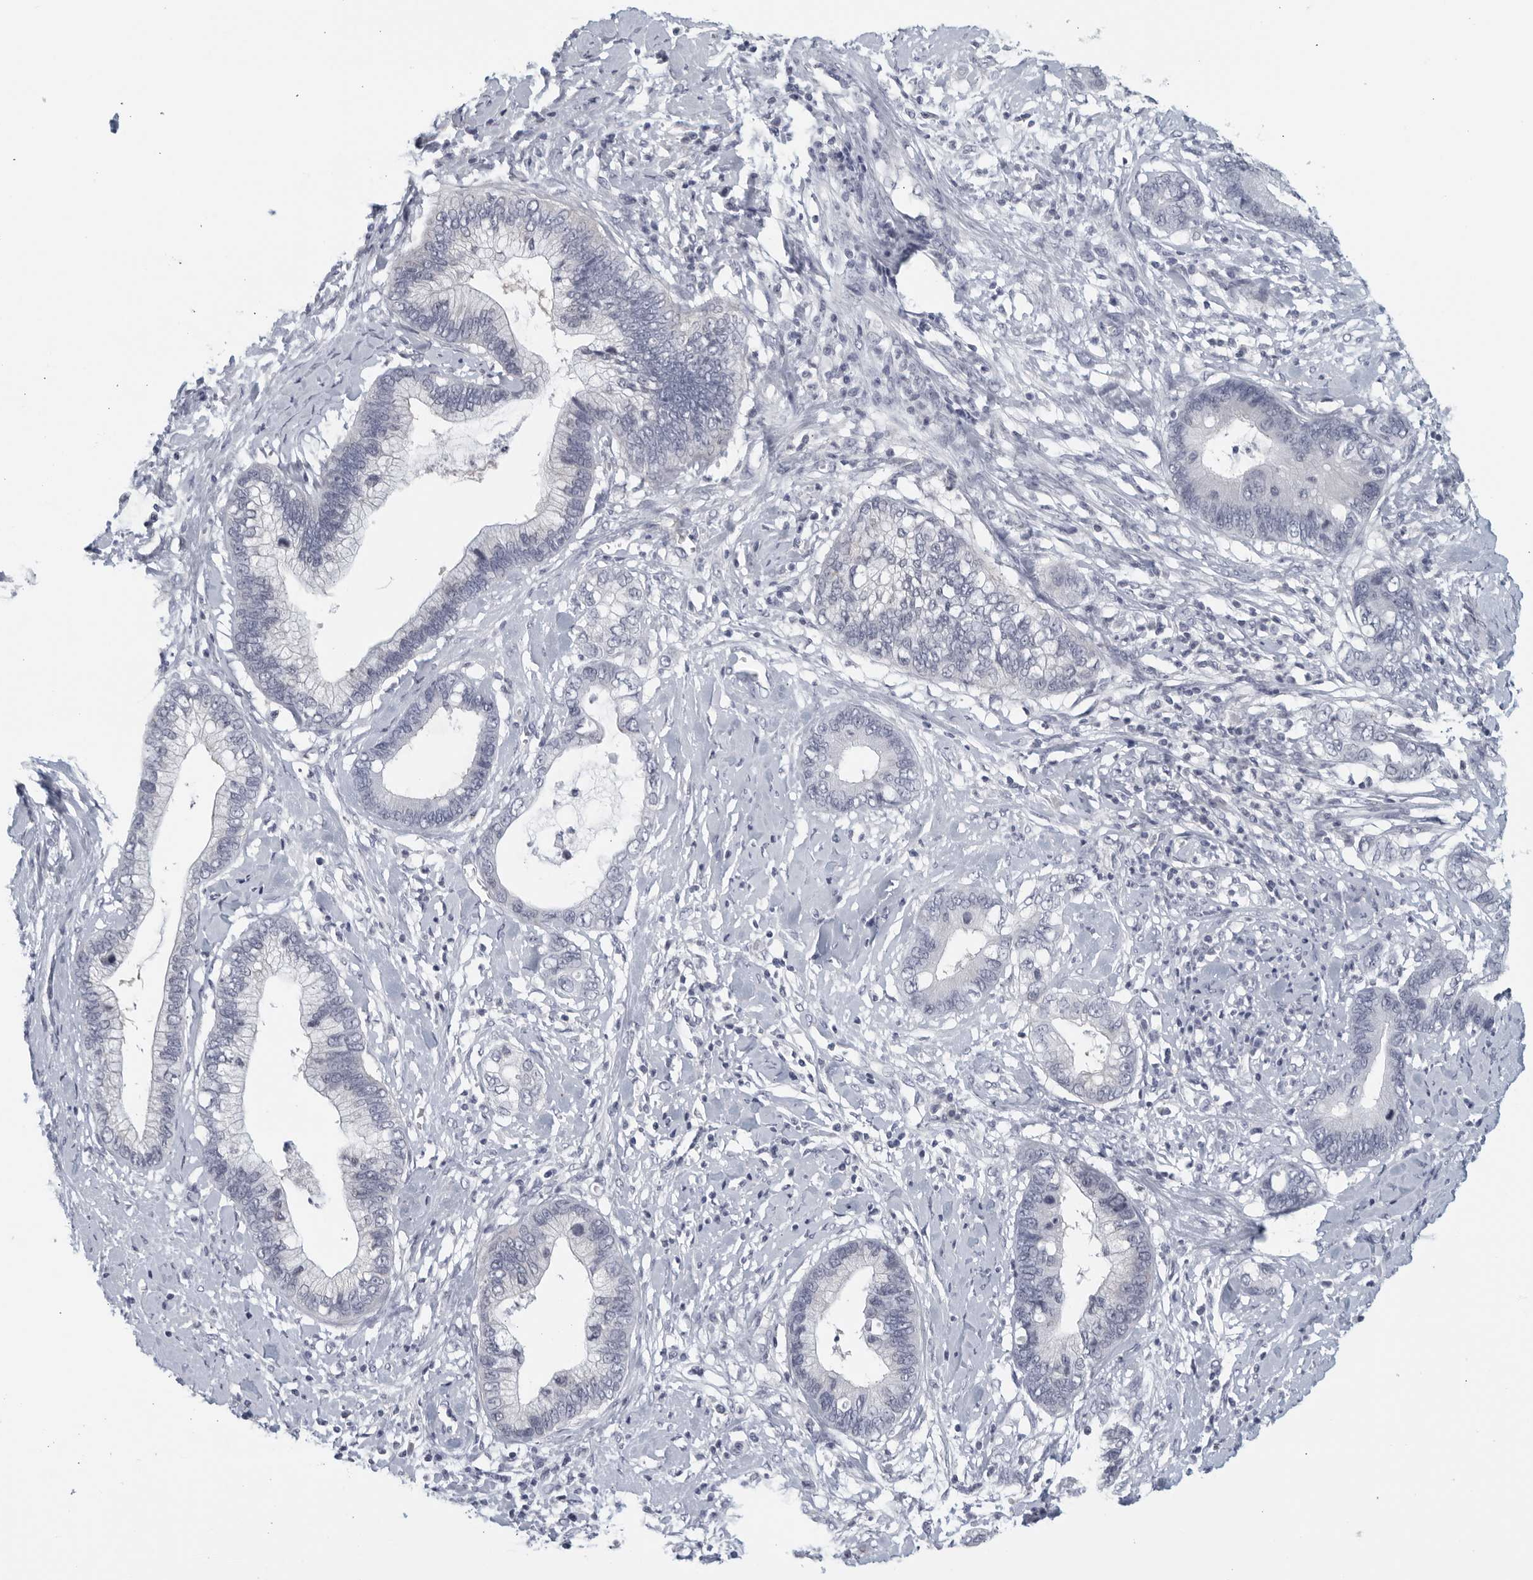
{"staining": {"intensity": "negative", "quantity": "none", "location": "none"}, "tissue": "cervical cancer", "cell_type": "Tumor cells", "image_type": "cancer", "snomed": [{"axis": "morphology", "description": "Adenocarcinoma, NOS"}, {"axis": "topography", "description": "Cervix"}], "caption": "Cervical cancer was stained to show a protein in brown. There is no significant staining in tumor cells.", "gene": "MATN1", "patient": {"sex": "female", "age": 44}}